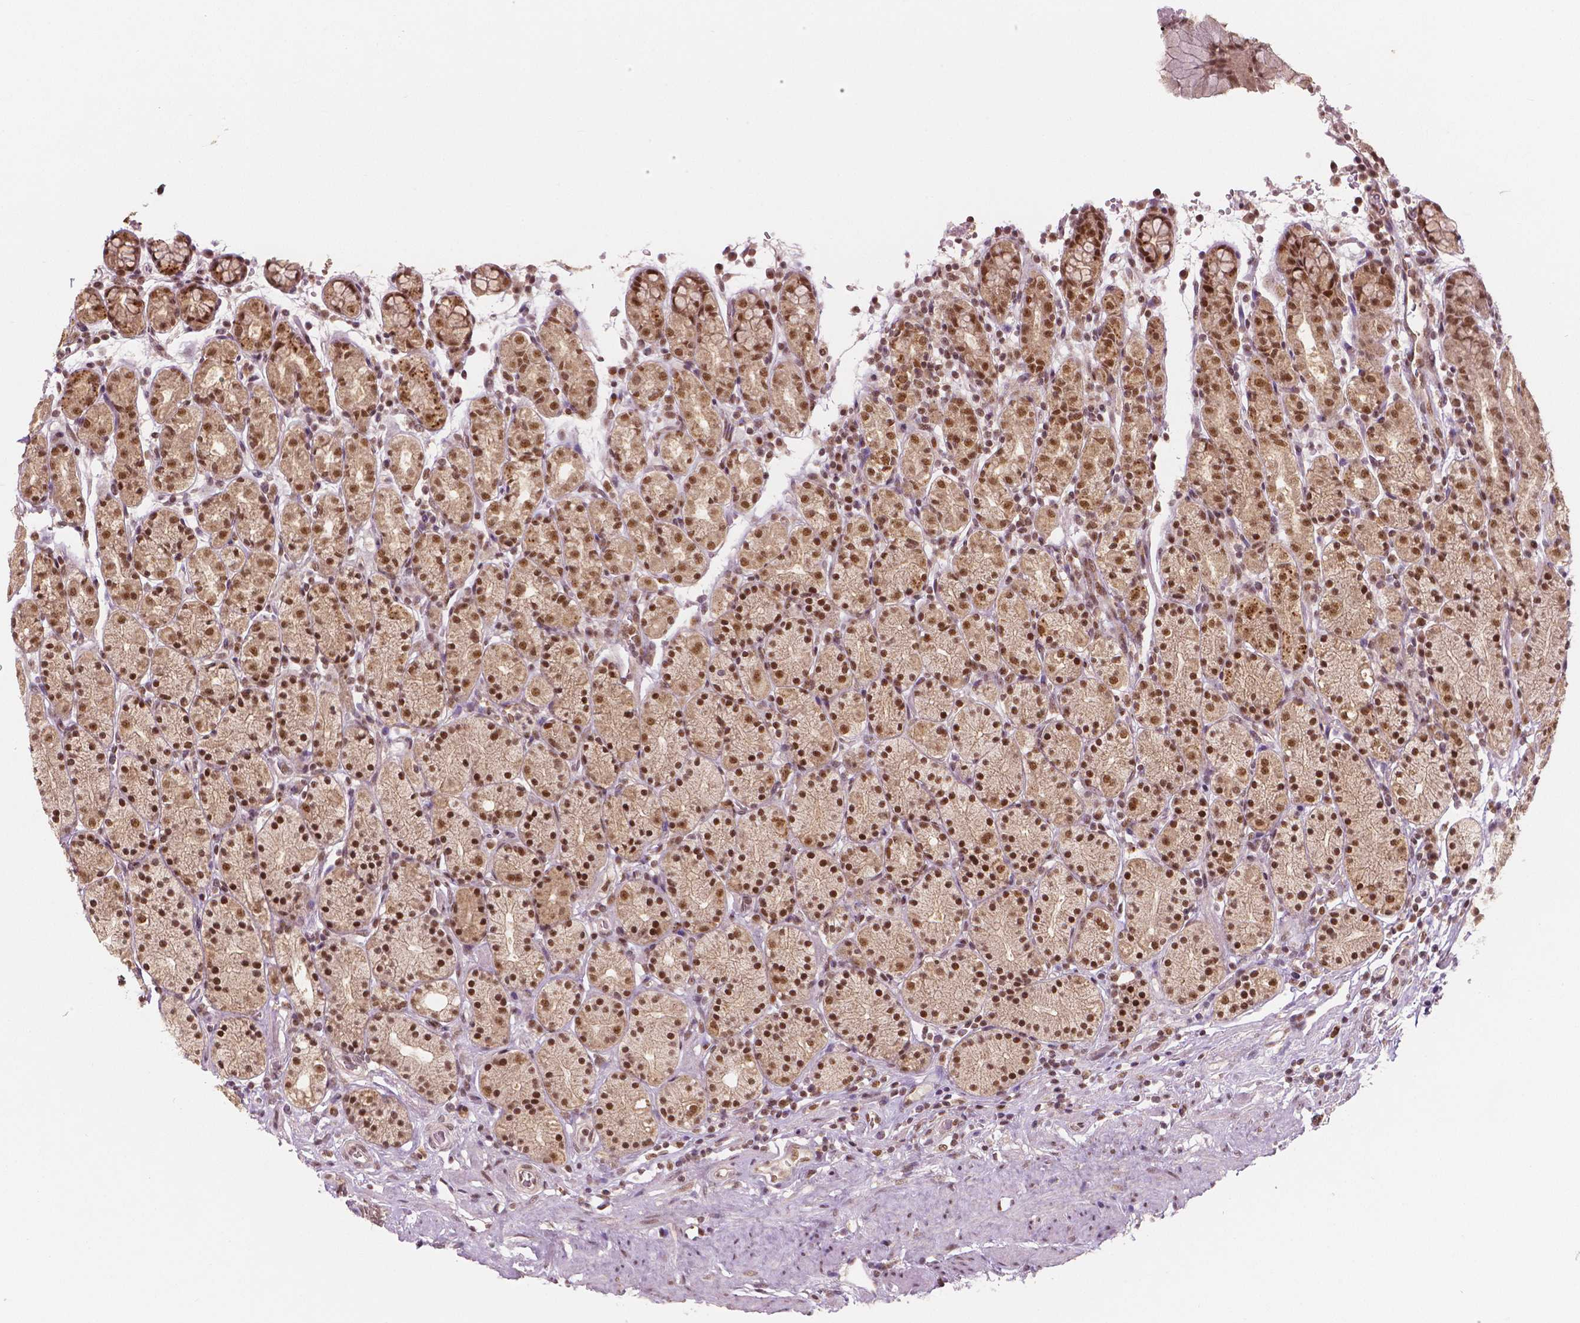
{"staining": {"intensity": "moderate", "quantity": ">75%", "location": "cytoplasmic/membranous,nuclear"}, "tissue": "stomach", "cell_type": "Glandular cells", "image_type": "normal", "snomed": [{"axis": "morphology", "description": "Normal tissue, NOS"}, {"axis": "topography", "description": "Stomach, upper"}, {"axis": "topography", "description": "Stomach"}], "caption": "Brown immunohistochemical staining in normal human stomach displays moderate cytoplasmic/membranous,nuclear expression in about >75% of glandular cells.", "gene": "NSD2", "patient": {"sex": "male", "age": 62}}